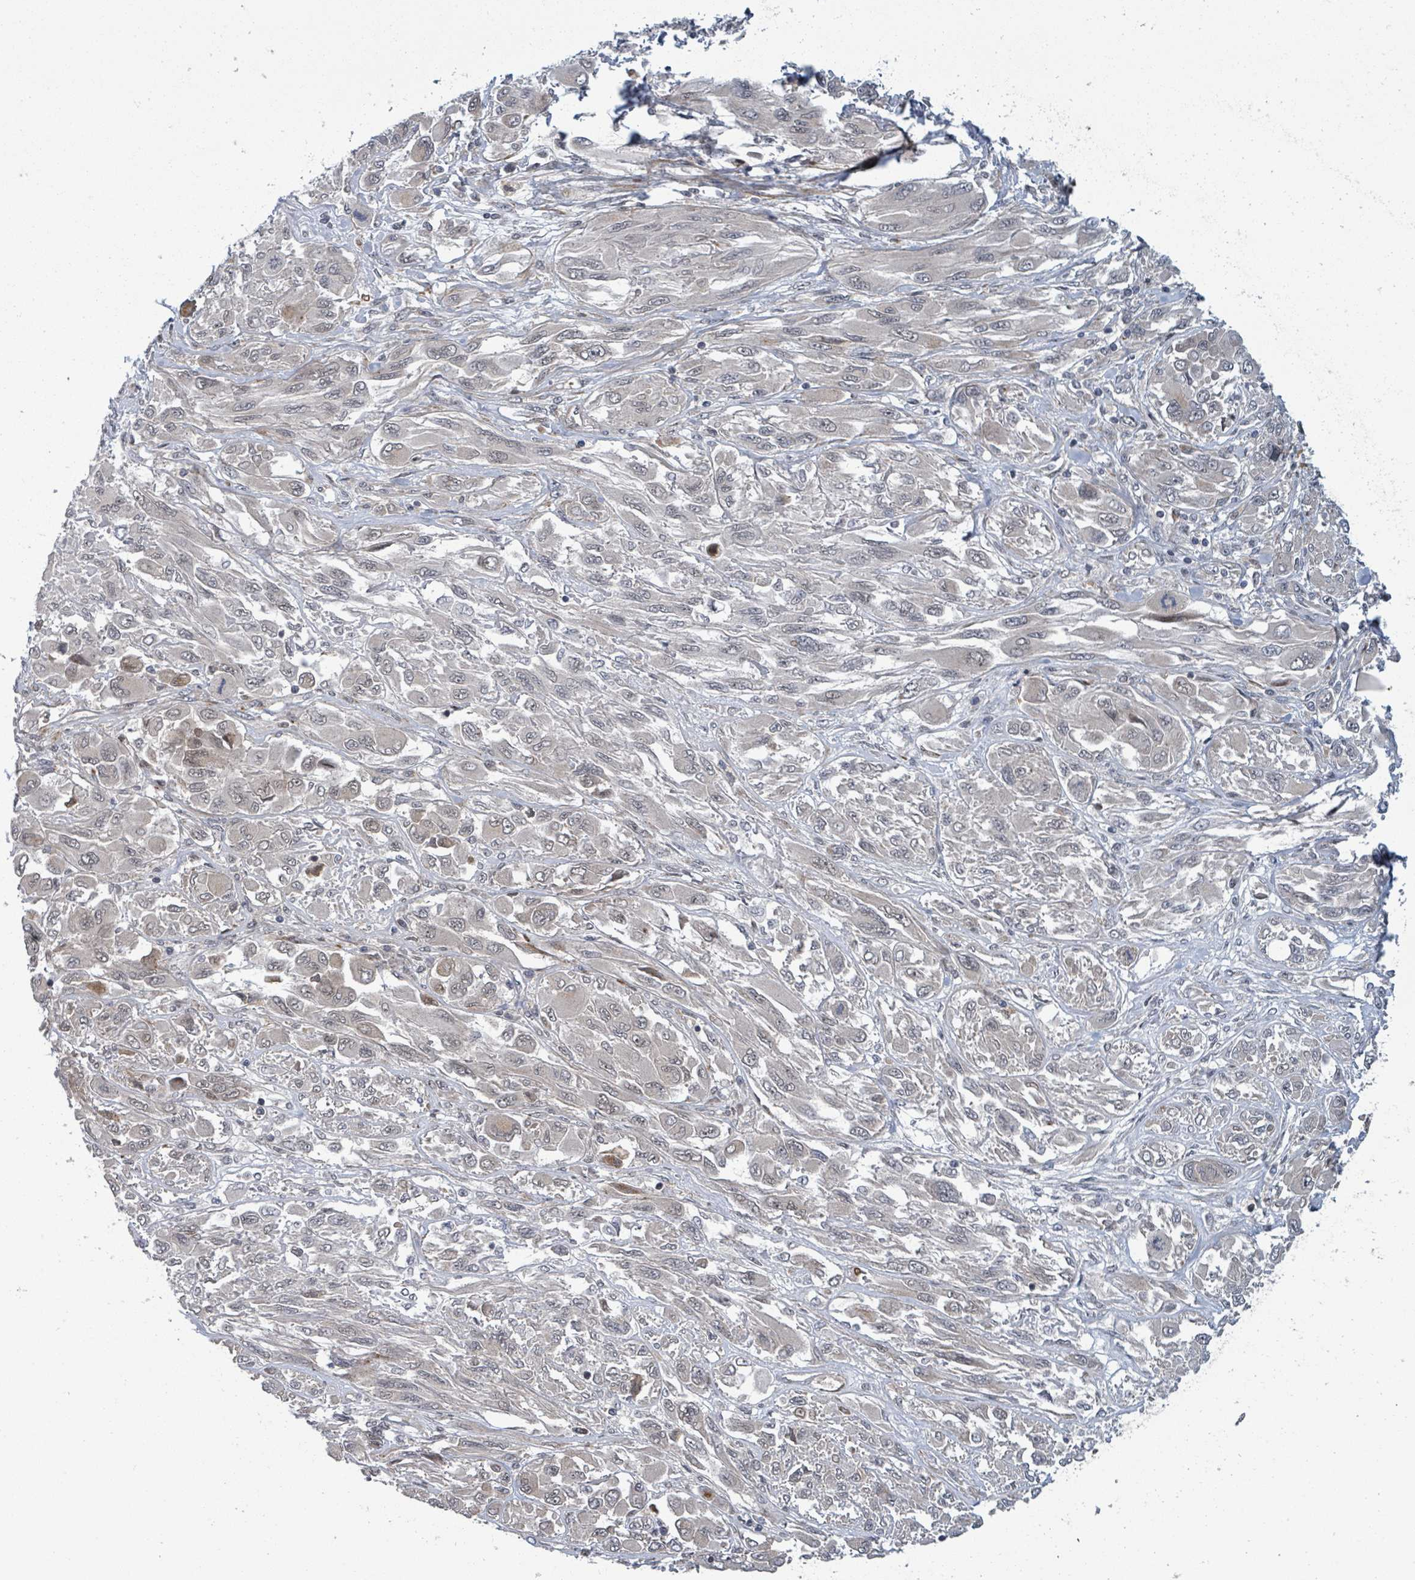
{"staining": {"intensity": "weak", "quantity": "25%-75%", "location": "cytoplasmic/membranous,nuclear"}, "tissue": "melanoma", "cell_type": "Tumor cells", "image_type": "cancer", "snomed": [{"axis": "morphology", "description": "Malignant melanoma, NOS"}, {"axis": "topography", "description": "Skin"}], "caption": "An immunohistochemistry (IHC) histopathology image of tumor tissue is shown. Protein staining in brown labels weak cytoplasmic/membranous and nuclear positivity in melanoma within tumor cells. Using DAB (brown) and hematoxylin (blue) stains, captured at high magnification using brightfield microscopy.", "gene": "GTF3C1", "patient": {"sex": "female", "age": 91}}